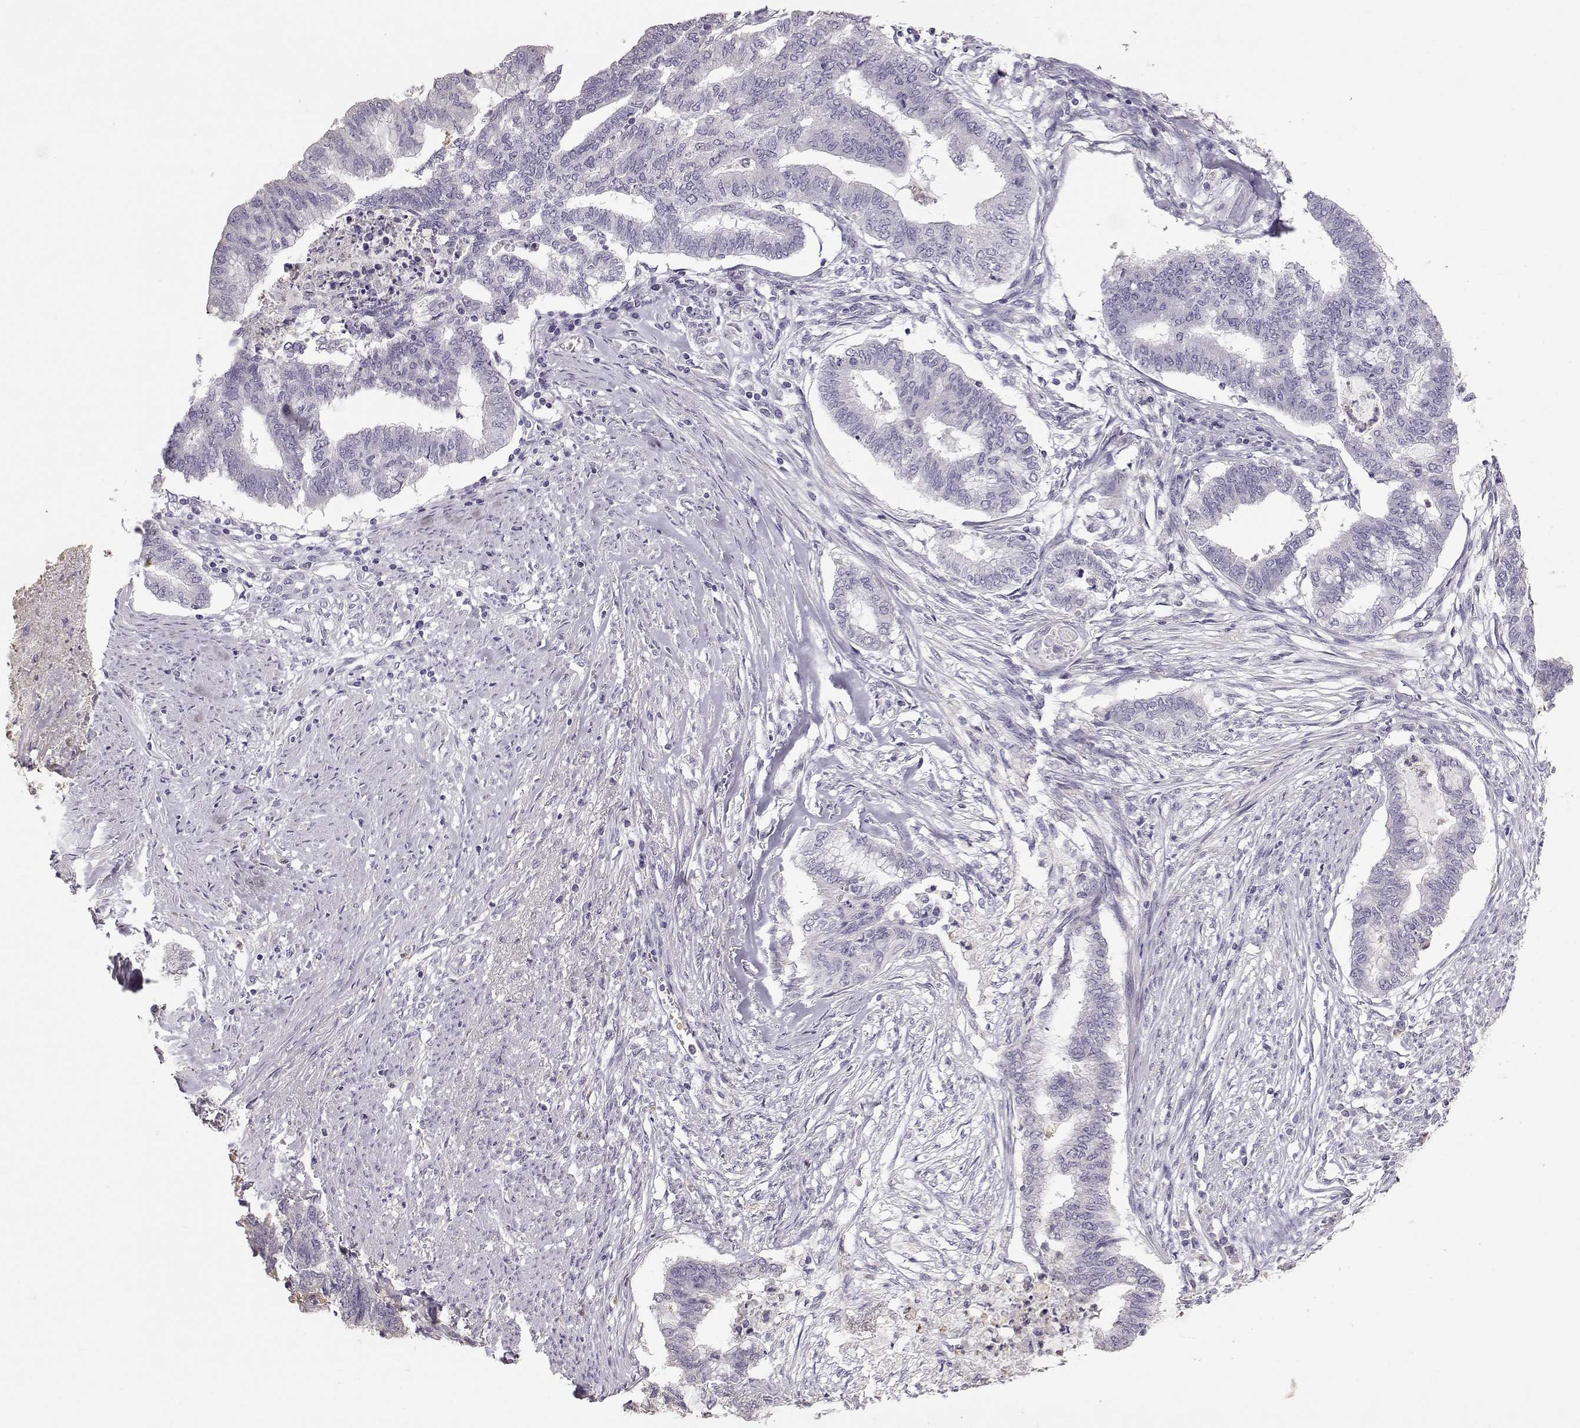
{"staining": {"intensity": "negative", "quantity": "none", "location": "none"}, "tissue": "endometrial cancer", "cell_type": "Tumor cells", "image_type": "cancer", "snomed": [{"axis": "morphology", "description": "Adenocarcinoma, NOS"}, {"axis": "topography", "description": "Endometrium"}], "caption": "A micrograph of human endometrial cancer is negative for staining in tumor cells.", "gene": "POU1F1", "patient": {"sex": "female", "age": 79}}